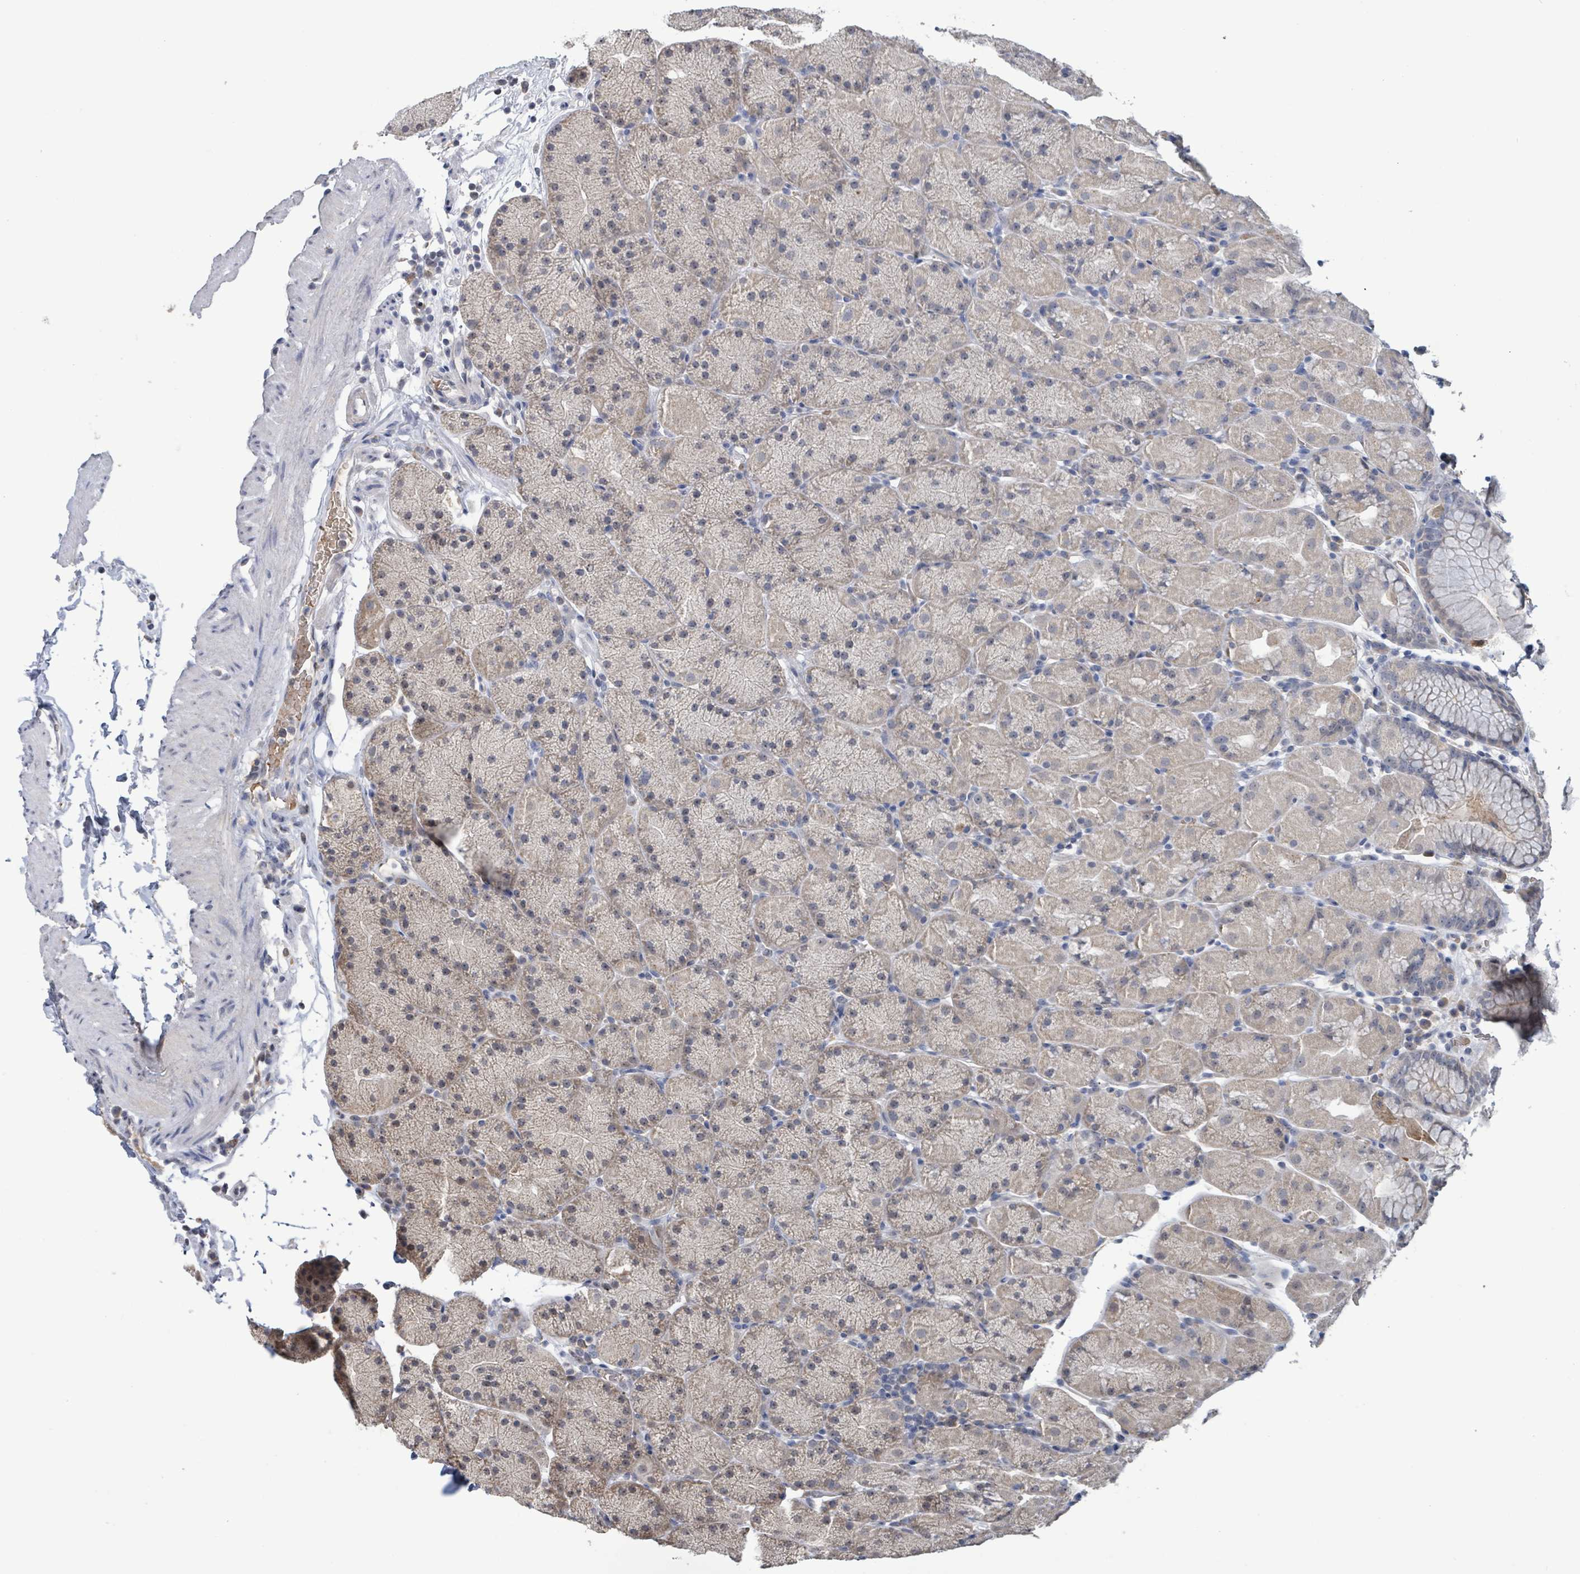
{"staining": {"intensity": "weak", "quantity": "25%-75%", "location": "cytoplasmic/membranous"}, "tissue": "stomach", "cell_type": "Glandular cells", "image_type": "normal", "snomed": [{"axis": "morphology", "description": "Normal tissue, NOS"}, {"axis": "topography", "description": "Stomach, upper"}, {"axis": "topography", "description": "Stomach, lower"}], "caption": "Protein staining by immunohistochemistry shows weak cytoplasmic/membranous staining in about 25%-75% of glandular cells in normal stomach. (DAB = brown stain, brightfield microscopy at high magnification).", "gene": "SEBOX", "patient": {"sex": "male", "age": 67}}